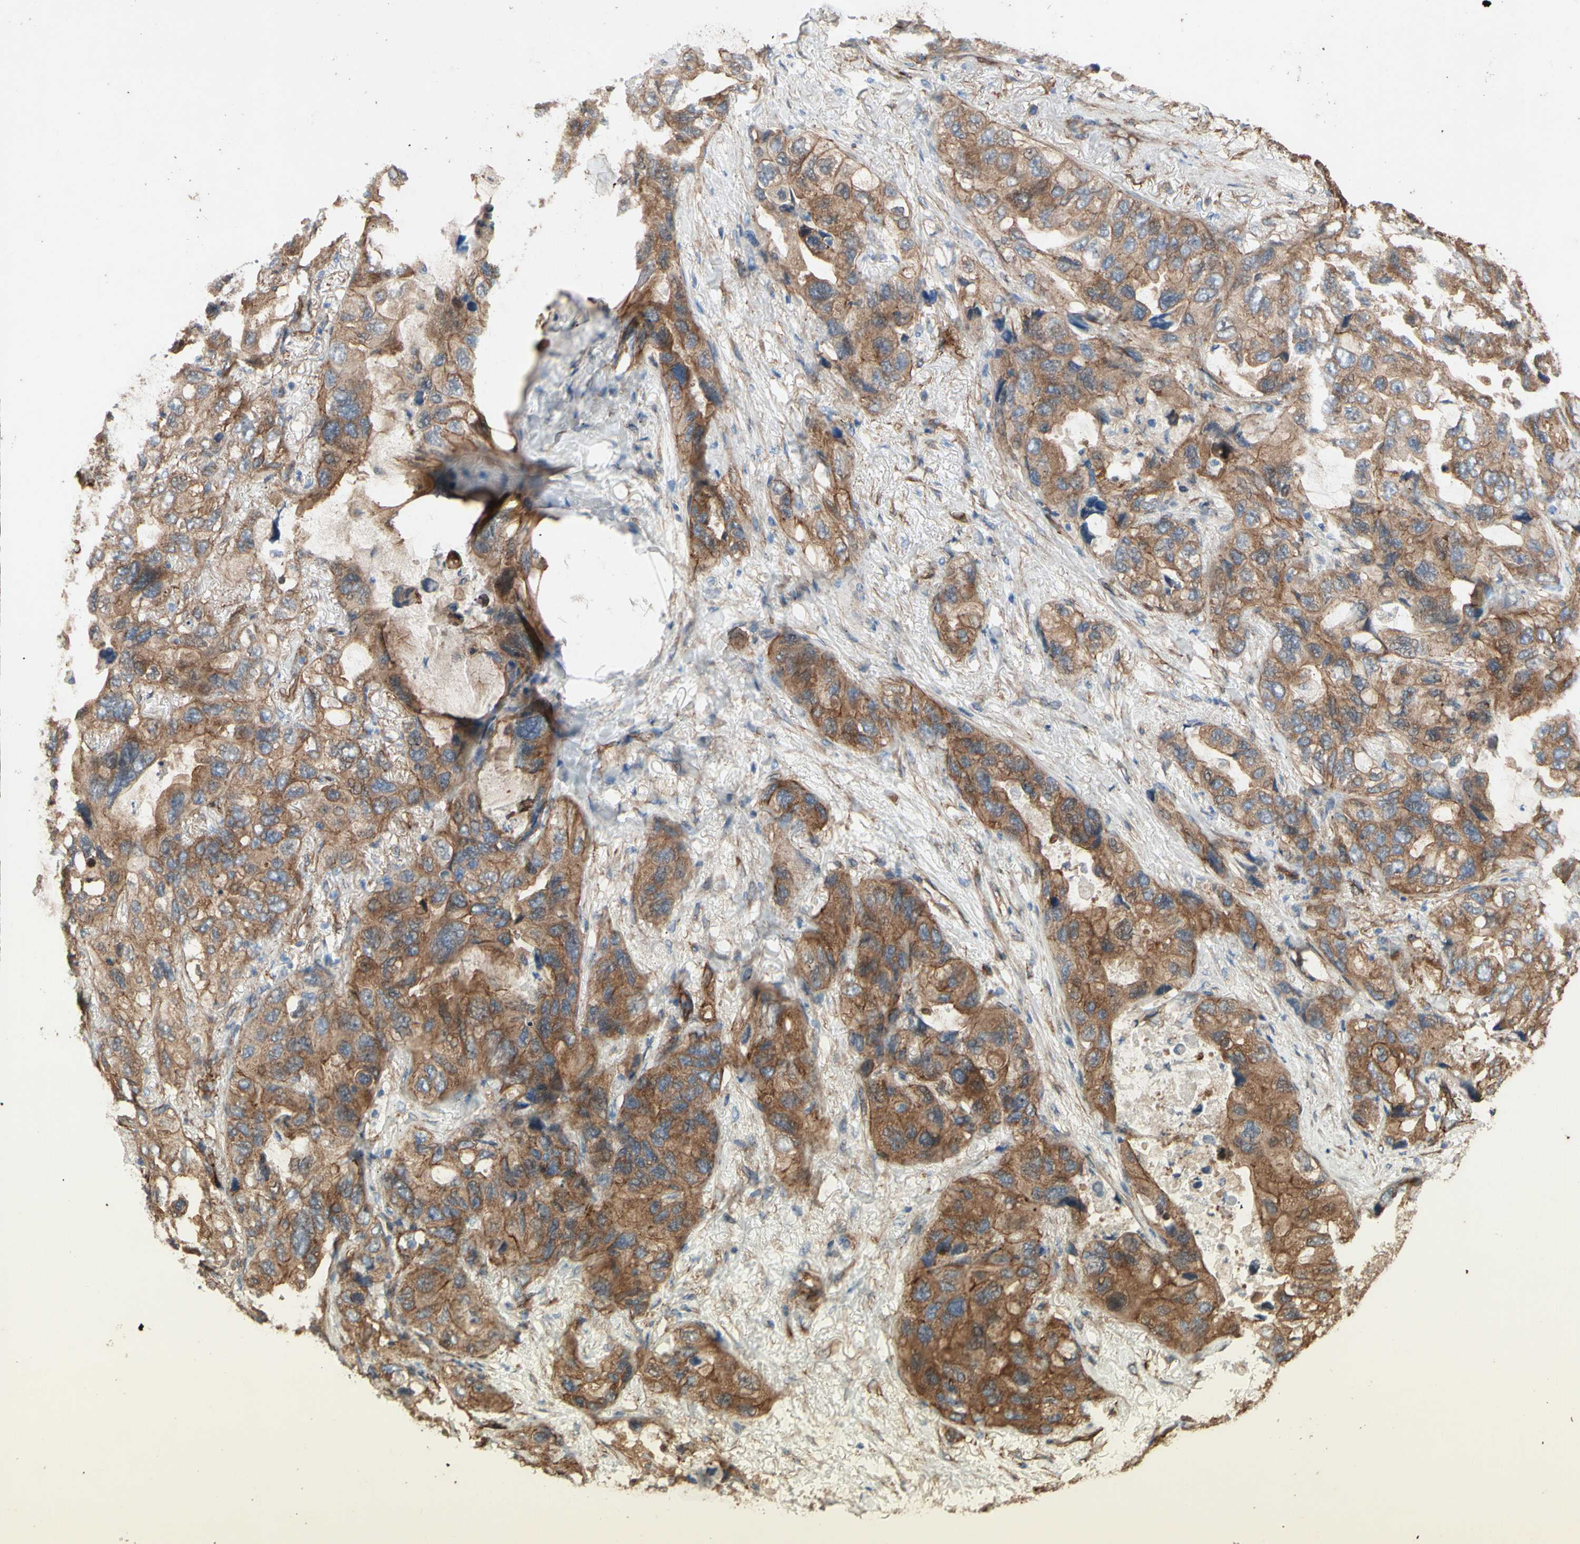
{"staining": {"intensity": "moderate", "quantity": ">75%", "location": "cytoplasmic/membranous"}, "tissue": "lung cancer", "cell_type": "Tumor cells", "image_type": "cancer", "snomed": [{"axis": "morphology", "description": "Squamous cell carcinoma, NOS"}, {"axis": "topography", "description": "Lung"}], "caption": "DAB (3,3'-diaminobenzidine) immunohistochemical staining of lung cancer exhibits moderate cytoplasmic/membranous protein staining in approximately >75% of tumor cells.", "gene": "CTTNBP2", "patient": {"sex": "female", "age": 73}}